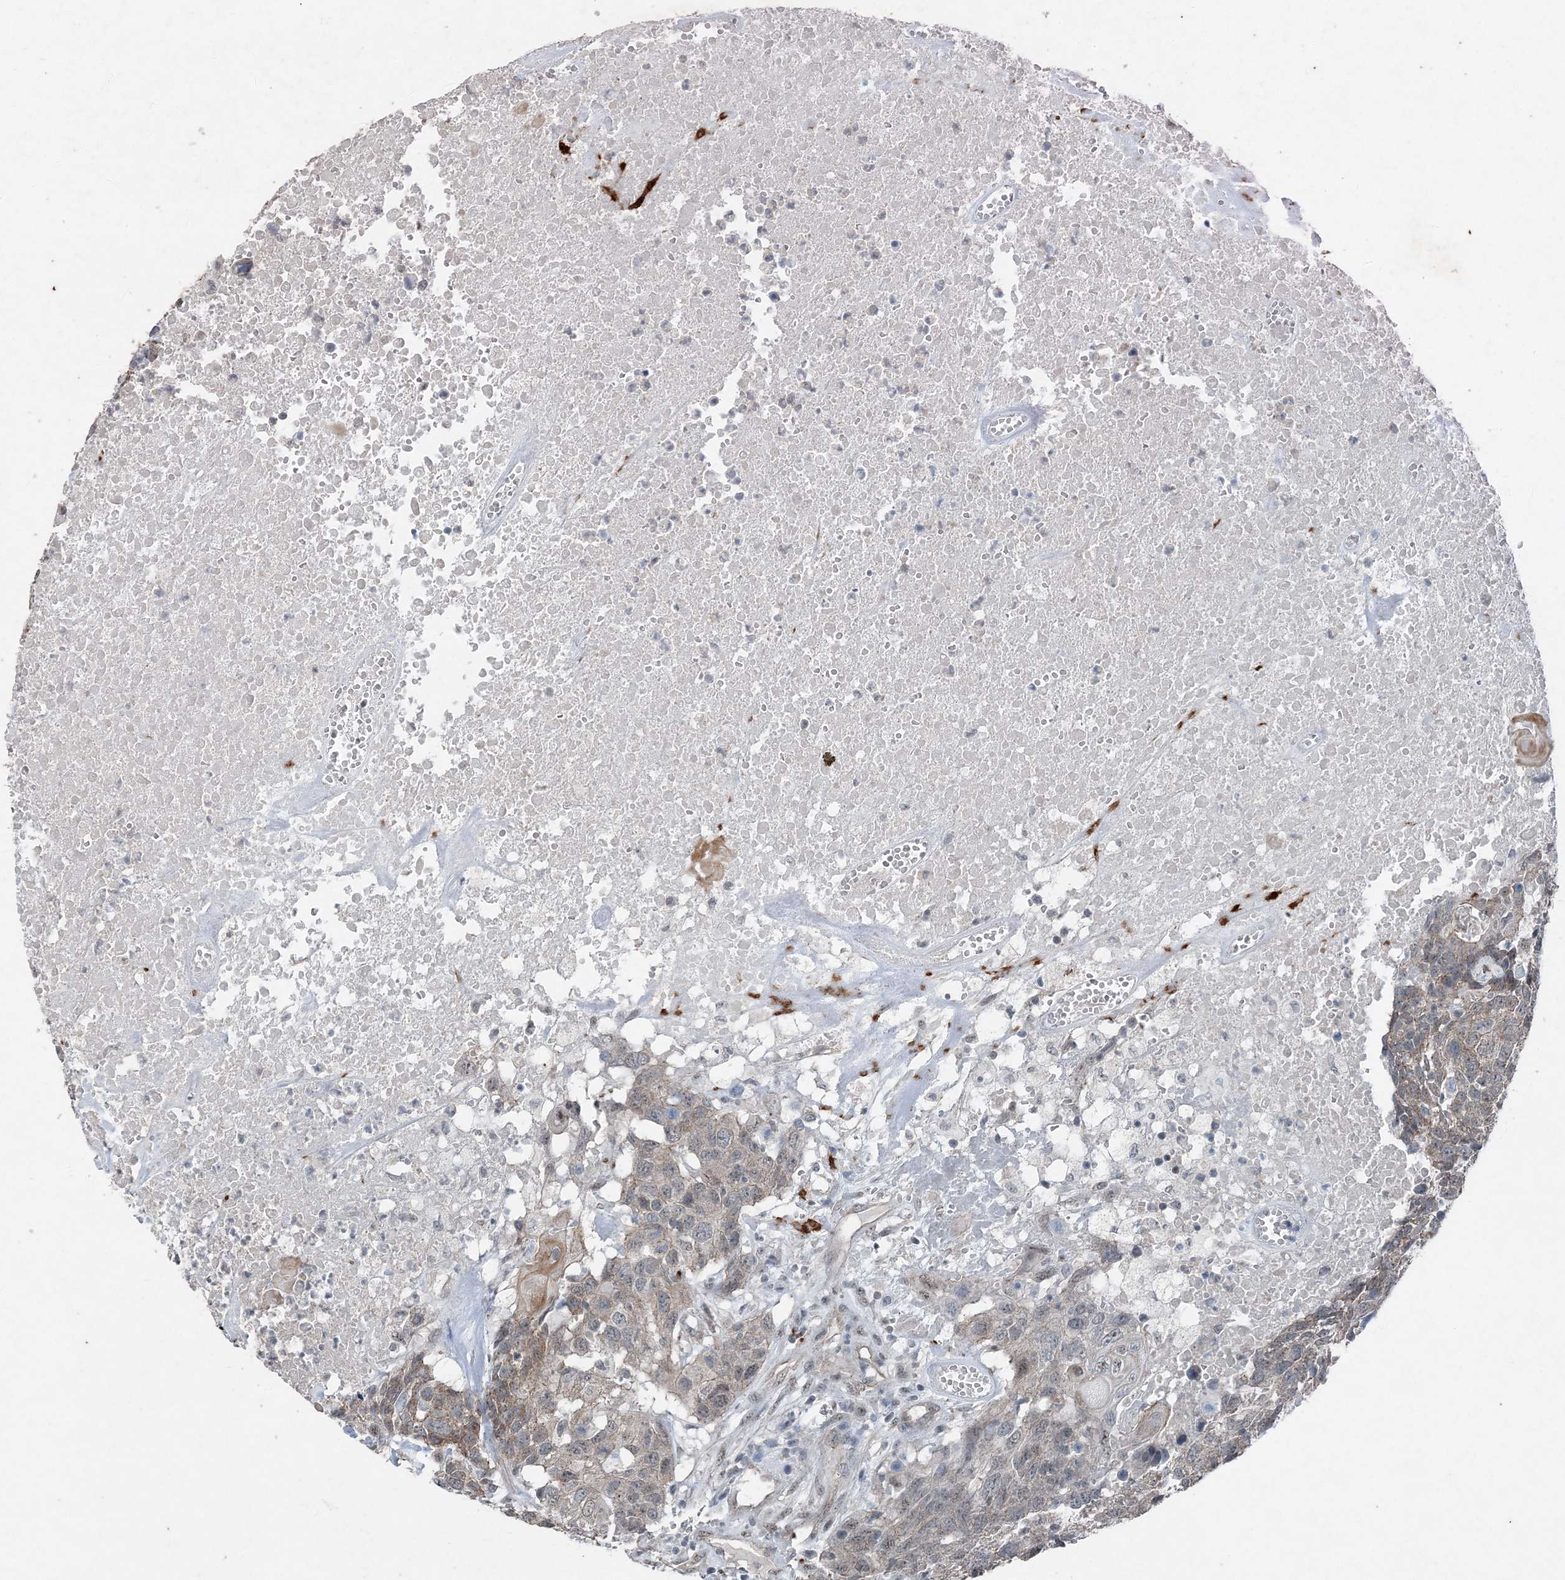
{"staining": {"intensity": "weak", "quantity": "<25%", "location": "cytoplasmic/membranous"}, "tissue": "head and neck cancer", "cell_type": "Tumor cells", "image_type": "cancer", "snomed": [{"axis": "morphology", "description": "Squamous cell carcinoma, NOS"}, {"axis": "topography", "description": "Head-Neck"}], "caption": "Tumor cells show no significant staining in head and neck squamous cell carcinoma.", "gene": "VSIG2", "patient": {"sex": "male", "age": 66}}